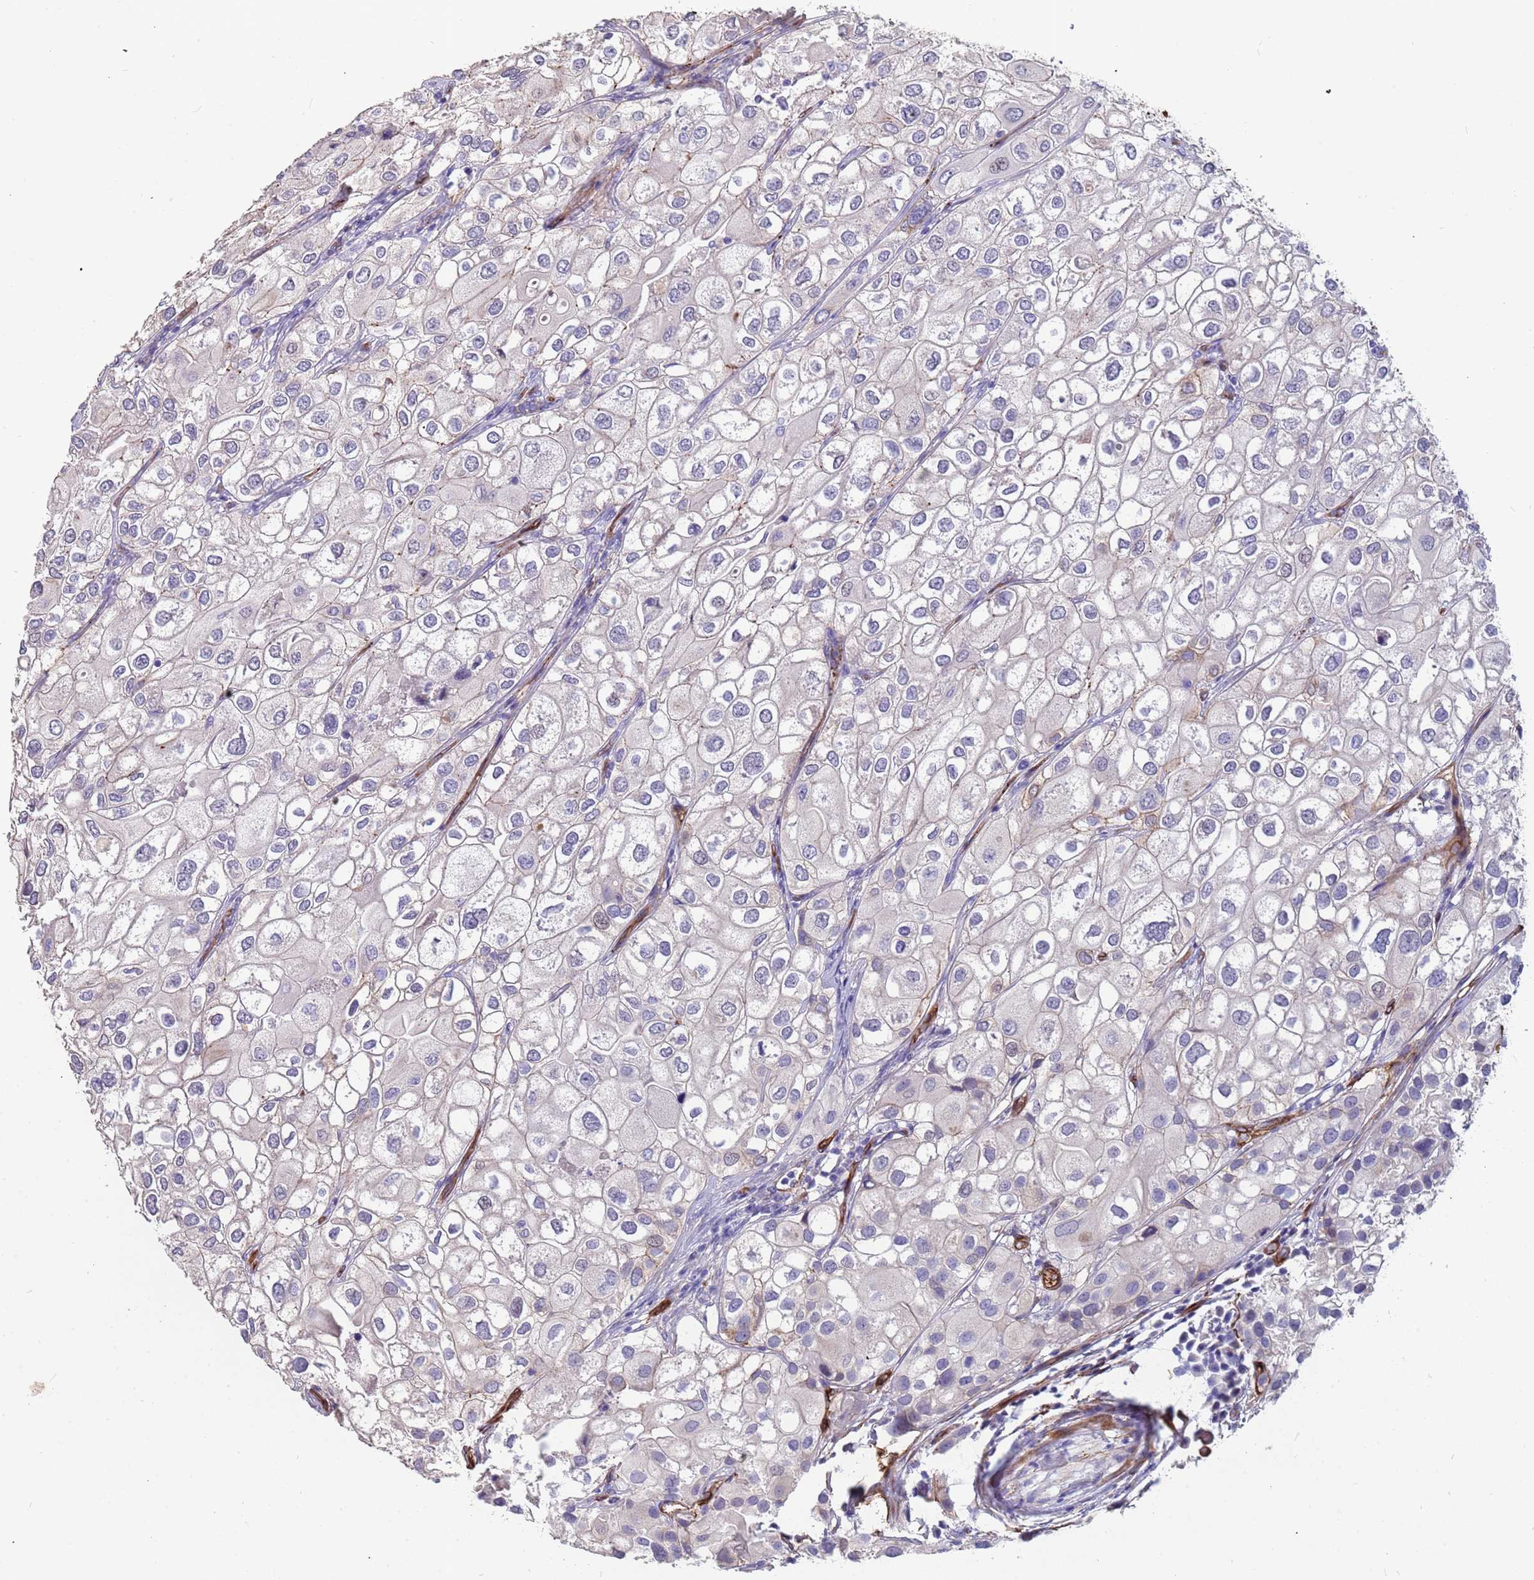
{"staining": {"intensity": "negative", "quantity": "none", "location": "none"}, "tissue": "urothelial cancer", "cell_type": "Tumor cells", "image_type": "cancer", "snomed": [{"axis": "morphology", "description": "Urothelial carcinoma, High grade"}, {"axis": "topography", "description": "Urinary bladder"}], "caption": "Tumor cells show no significant protein expression in high-grade urothelial carcinoma.", "gene": "EHD2", "patient": {"sex": "male", "age": 64}}